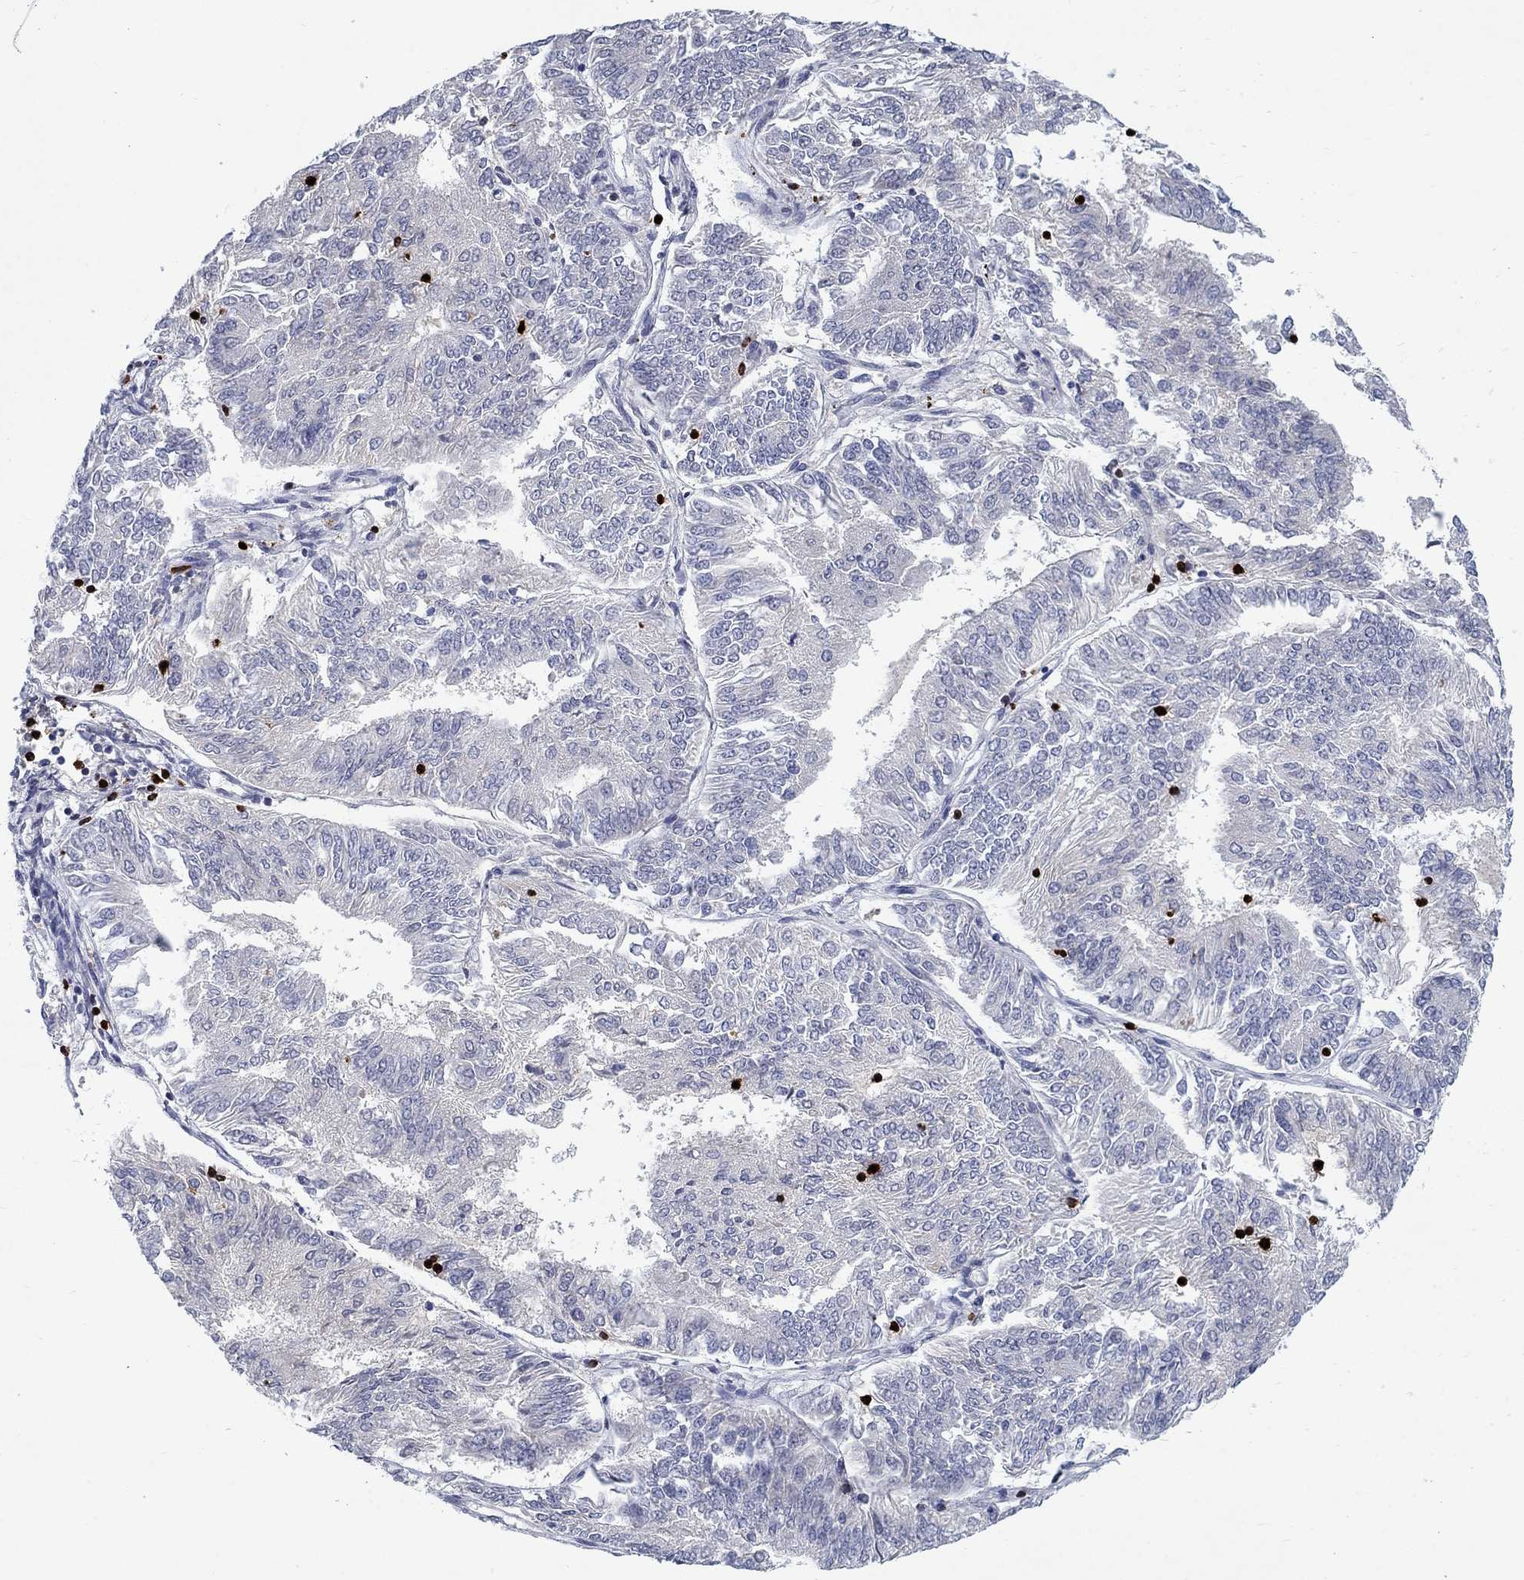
{"staining": {"intensity": "negative", "quantity": "none", "location": "none"}, "tissue": "endometrial cancer", "cell_type": "Tumor cells", "image_type": "cancer", "snomed": [{"axis": "morphology", "description": "Adenocarcinoma, NOS"}, {"axis": "topography", "description": "Endometrium"}], "caption": "Tumor cells show no significant expression in adenocarcinoma (endometrial).", "gene": "GZMA", "patient": {"sex": "female", "age": 58}}